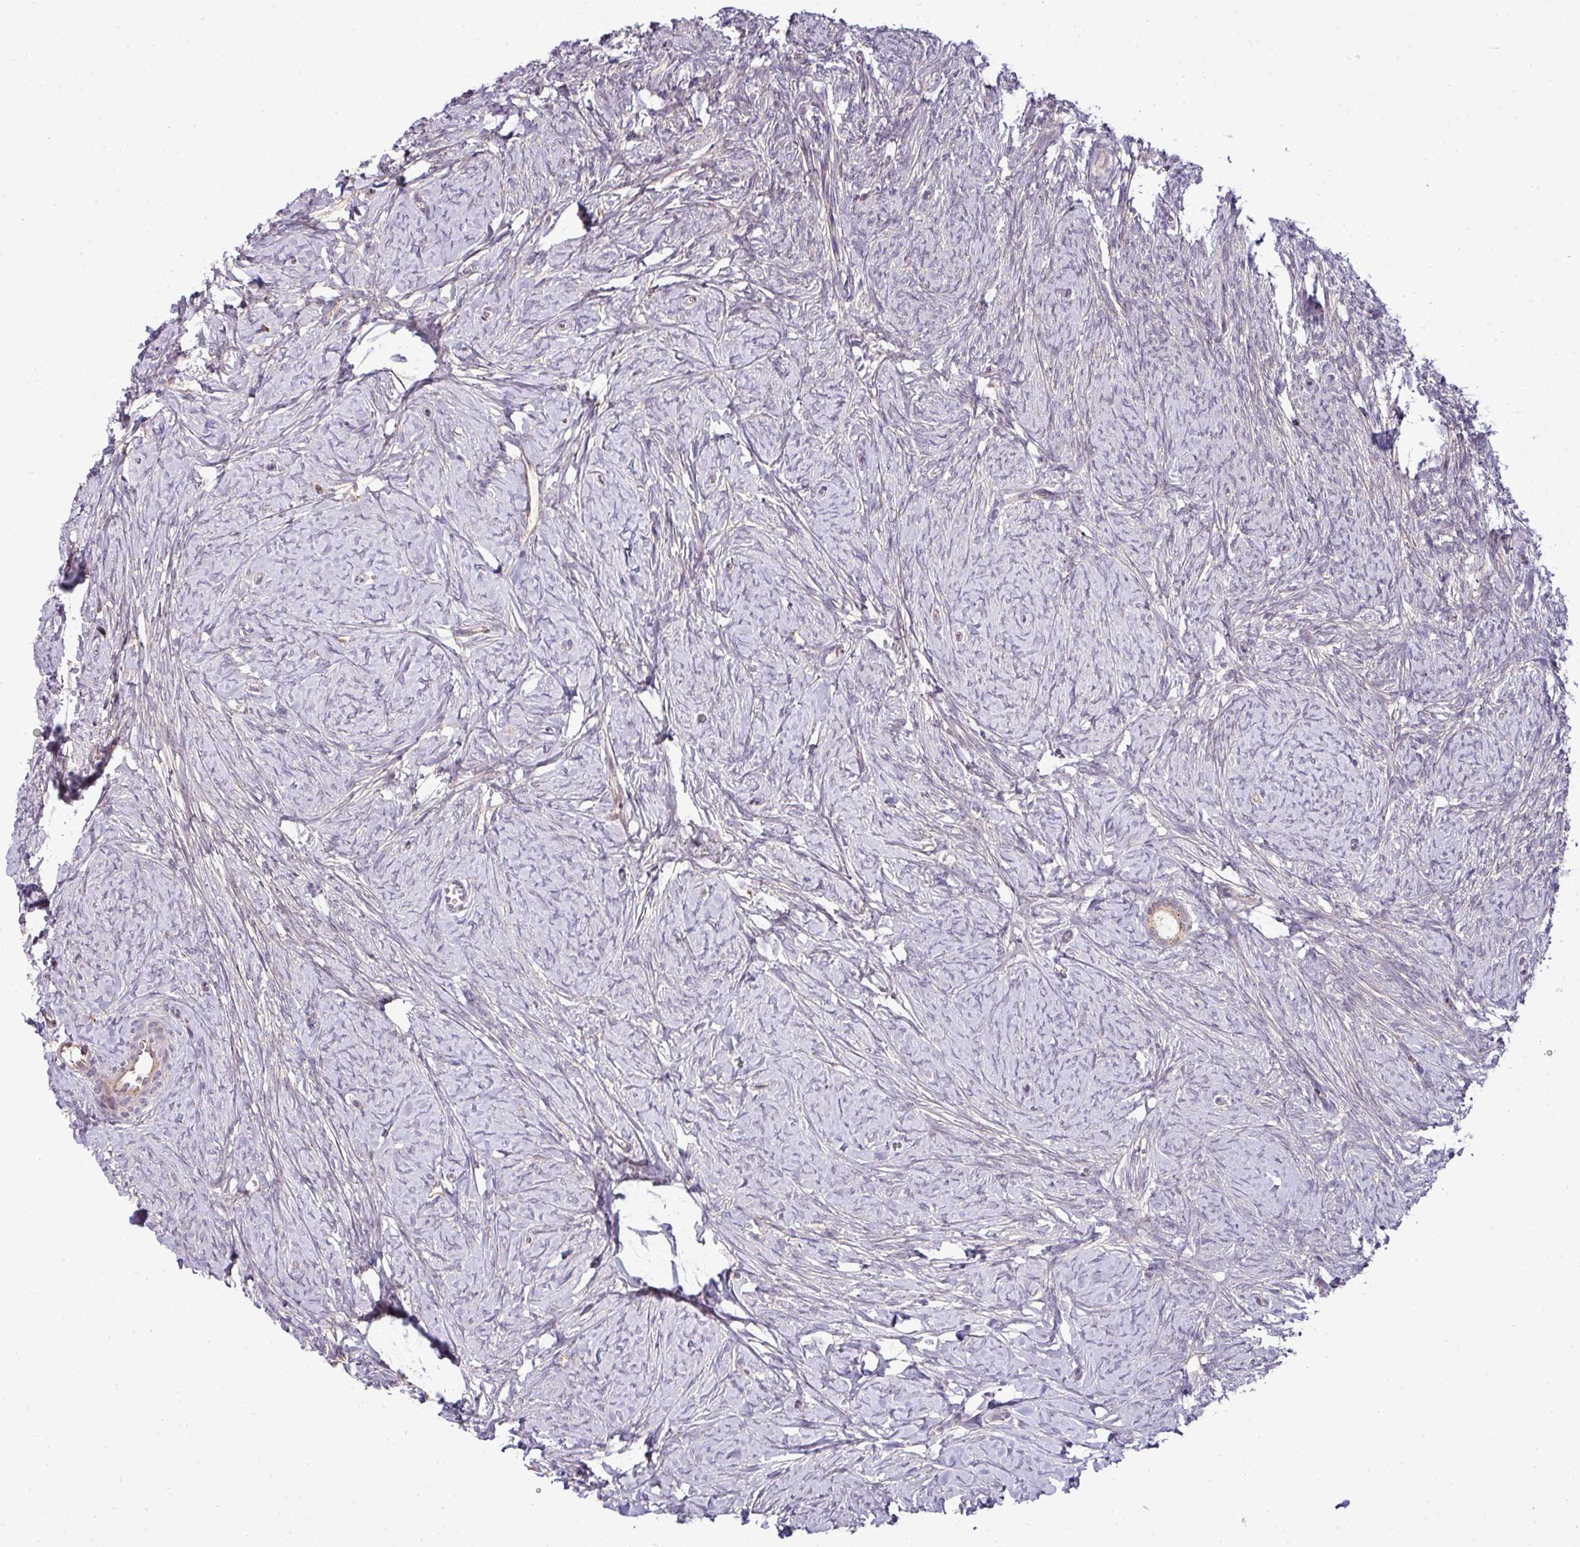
{"staining": {"intensity": "strong", "quantity": ">75%", "location": "cytoplasmic/membranous"}, "tissue": "ovary", "cell_type": "Follicle cells", "image_type": "normal", "snomed": [{"axis": "morphology", "description": "Normal tissue, NOS"}, {"axis": "topography", "description": "Ovary"}], "caption": "Immunohistochemical staining of benign human ovary demonstrates high levels of strong cytoplasmic/membranous positivity in approximately >75% of follicle cells.", "gene": "TIMMDC1", "patient": {"sex": "female", "age": 44}}